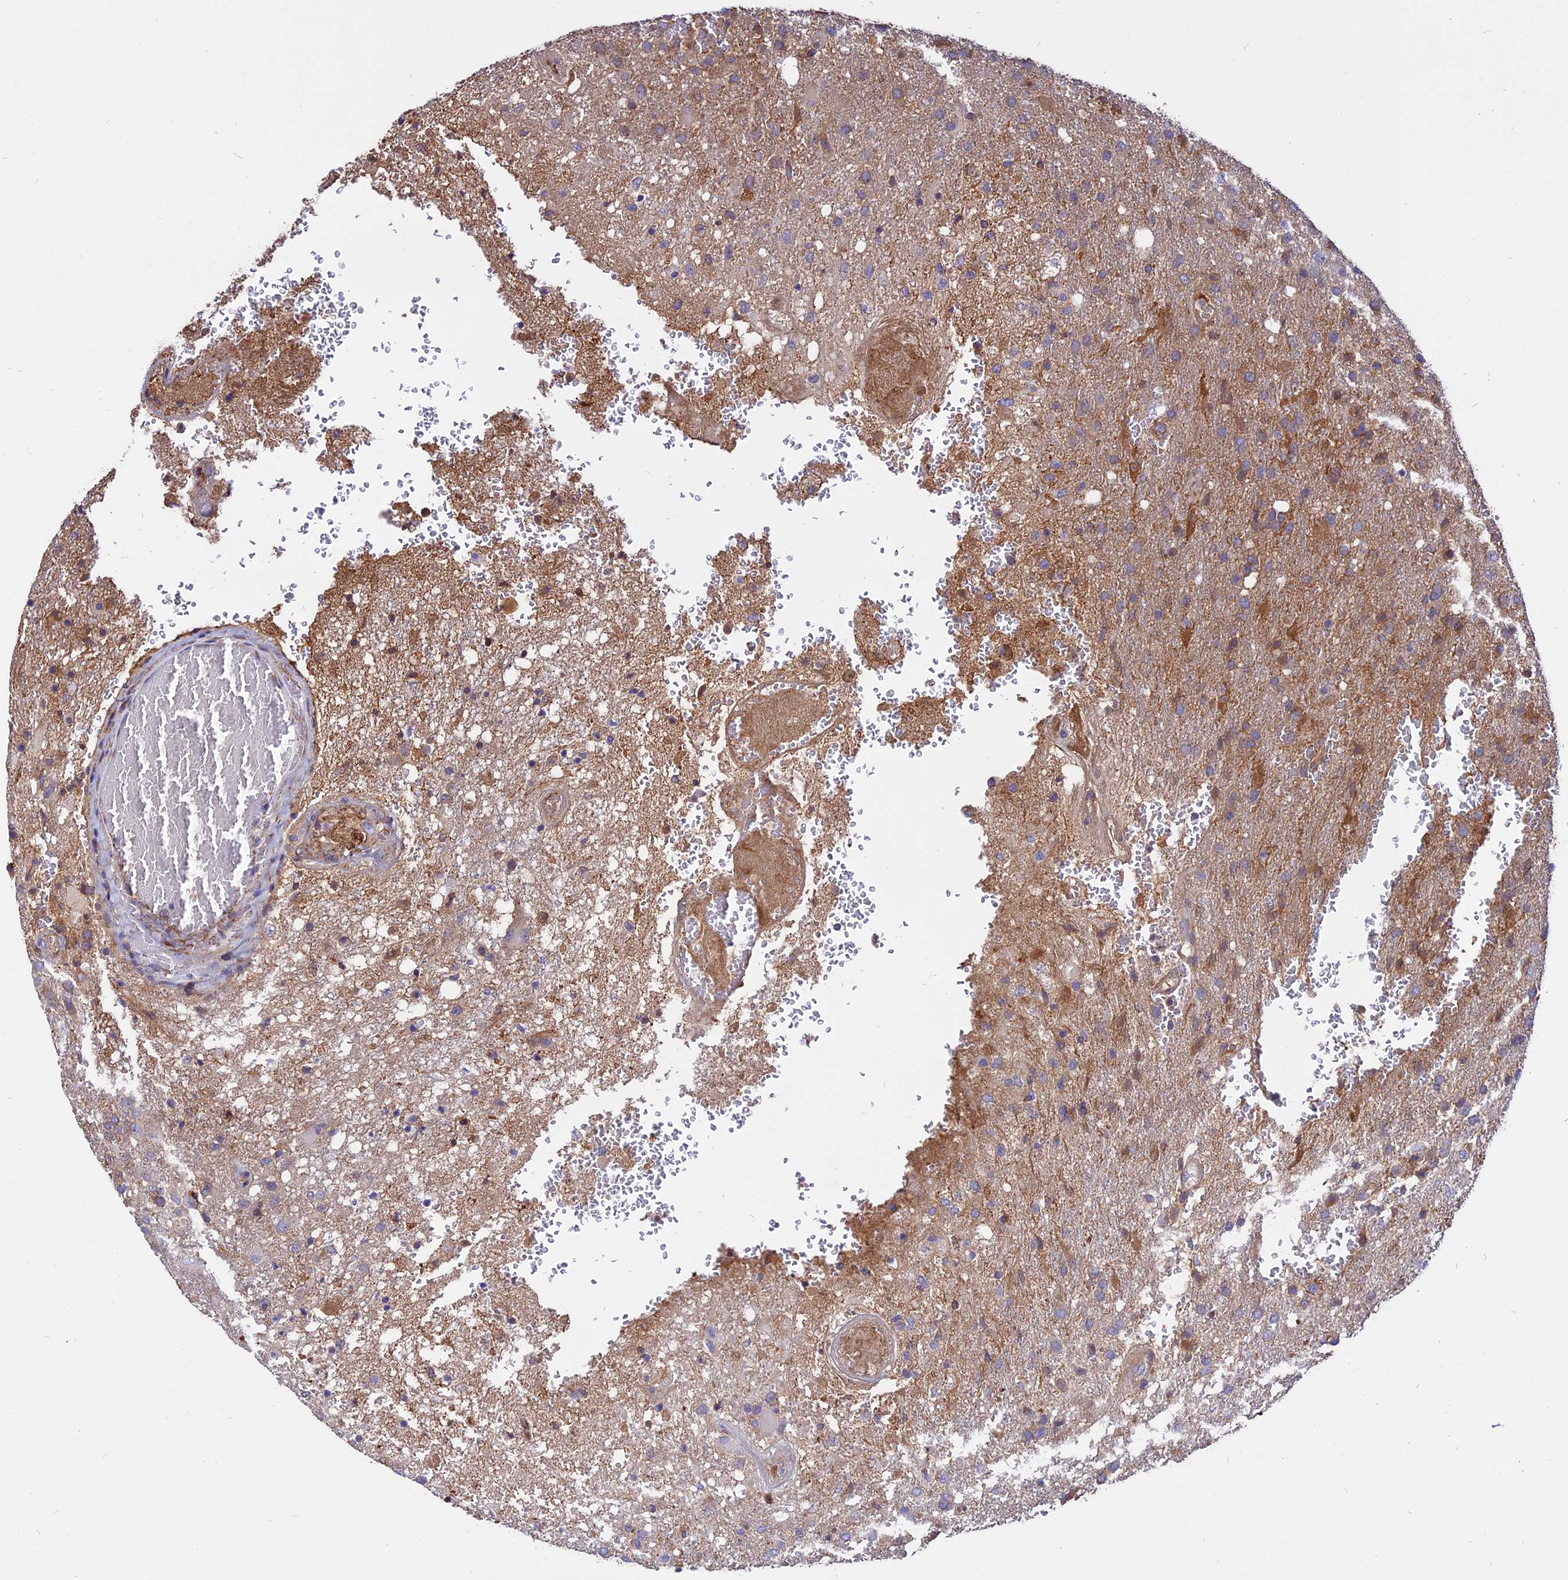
{"staining": {"intensity": "moderate", "quantity": "25%-75%", "location": "cytoplasmic/membranous"}, "tissue": "glioma", "cell_type": "Tumor cells", "image_type": "cancer", "snomed": [{"axis": "morphology", "description": "Glioma, malignant, High grade"}, {"axis": "topography", "description": "Brain"}], "caption": "Human glioma stained with a brown dye exhibits moderate cytoplasmic/membranous positive positivity in about 25%-75% of tumor cells.", "gene": "PYM1", "patient": {"sex": "female", "age": 74}}